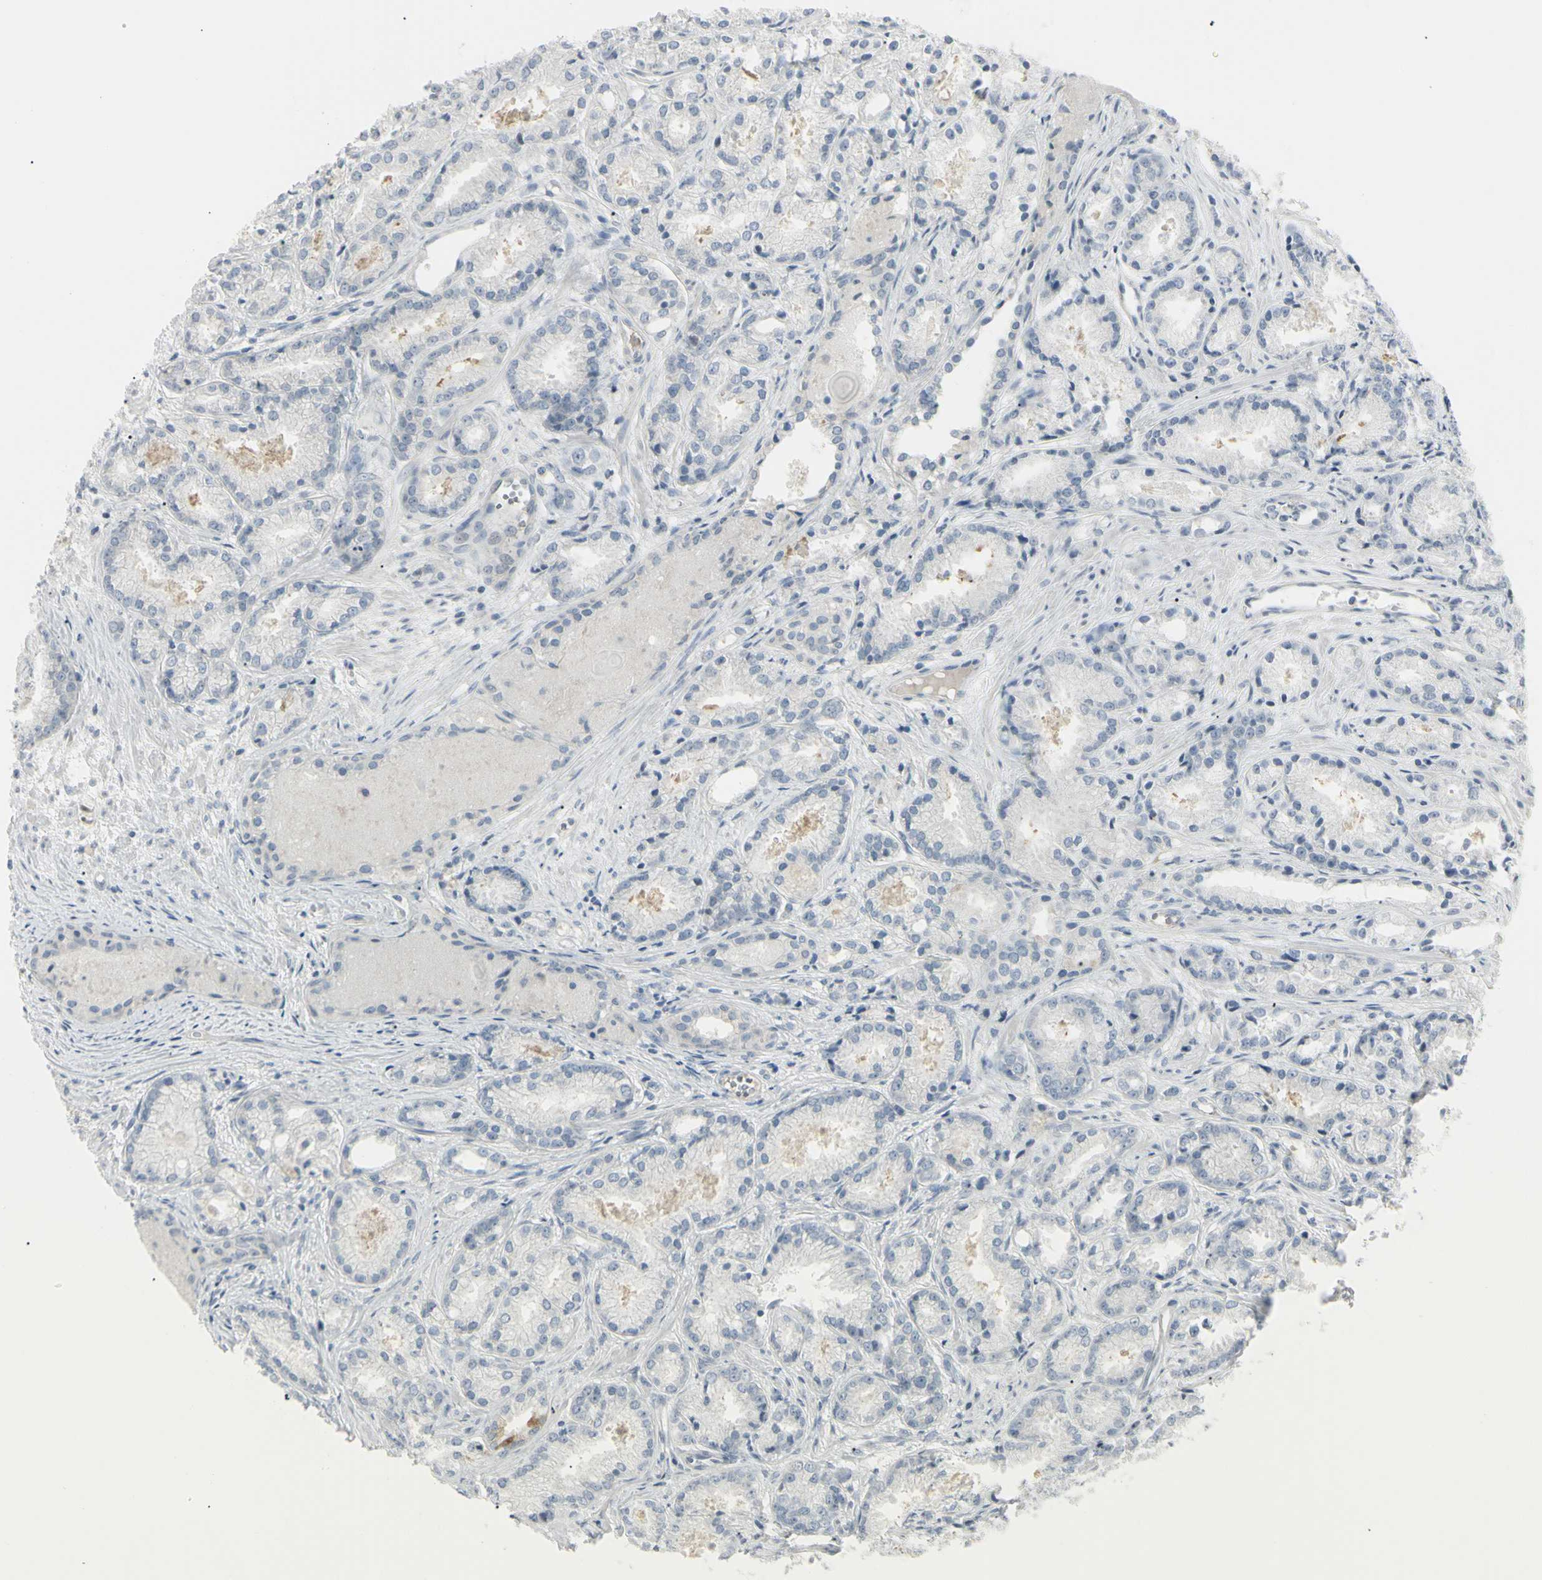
{"staining": {"intensity": "negative", "quantity": "none", "location": "none"}, "tissue": "prostate cancer", "cell_type": "Tumor cells", "image_type": "cancer", "snomed": [{"axis": "morphology", "description": "Adenocarcinoma, Low grade"}, {"axis": "topography", "description": "Prostate"}], "caption": "DAB (3,3'-diaminobenzidine) immunohistochemical staining of prostate cancer displays no significant positivity in tumor cells.", "gene": "PIP", "patient": {"sex": "male", "age": 72}}